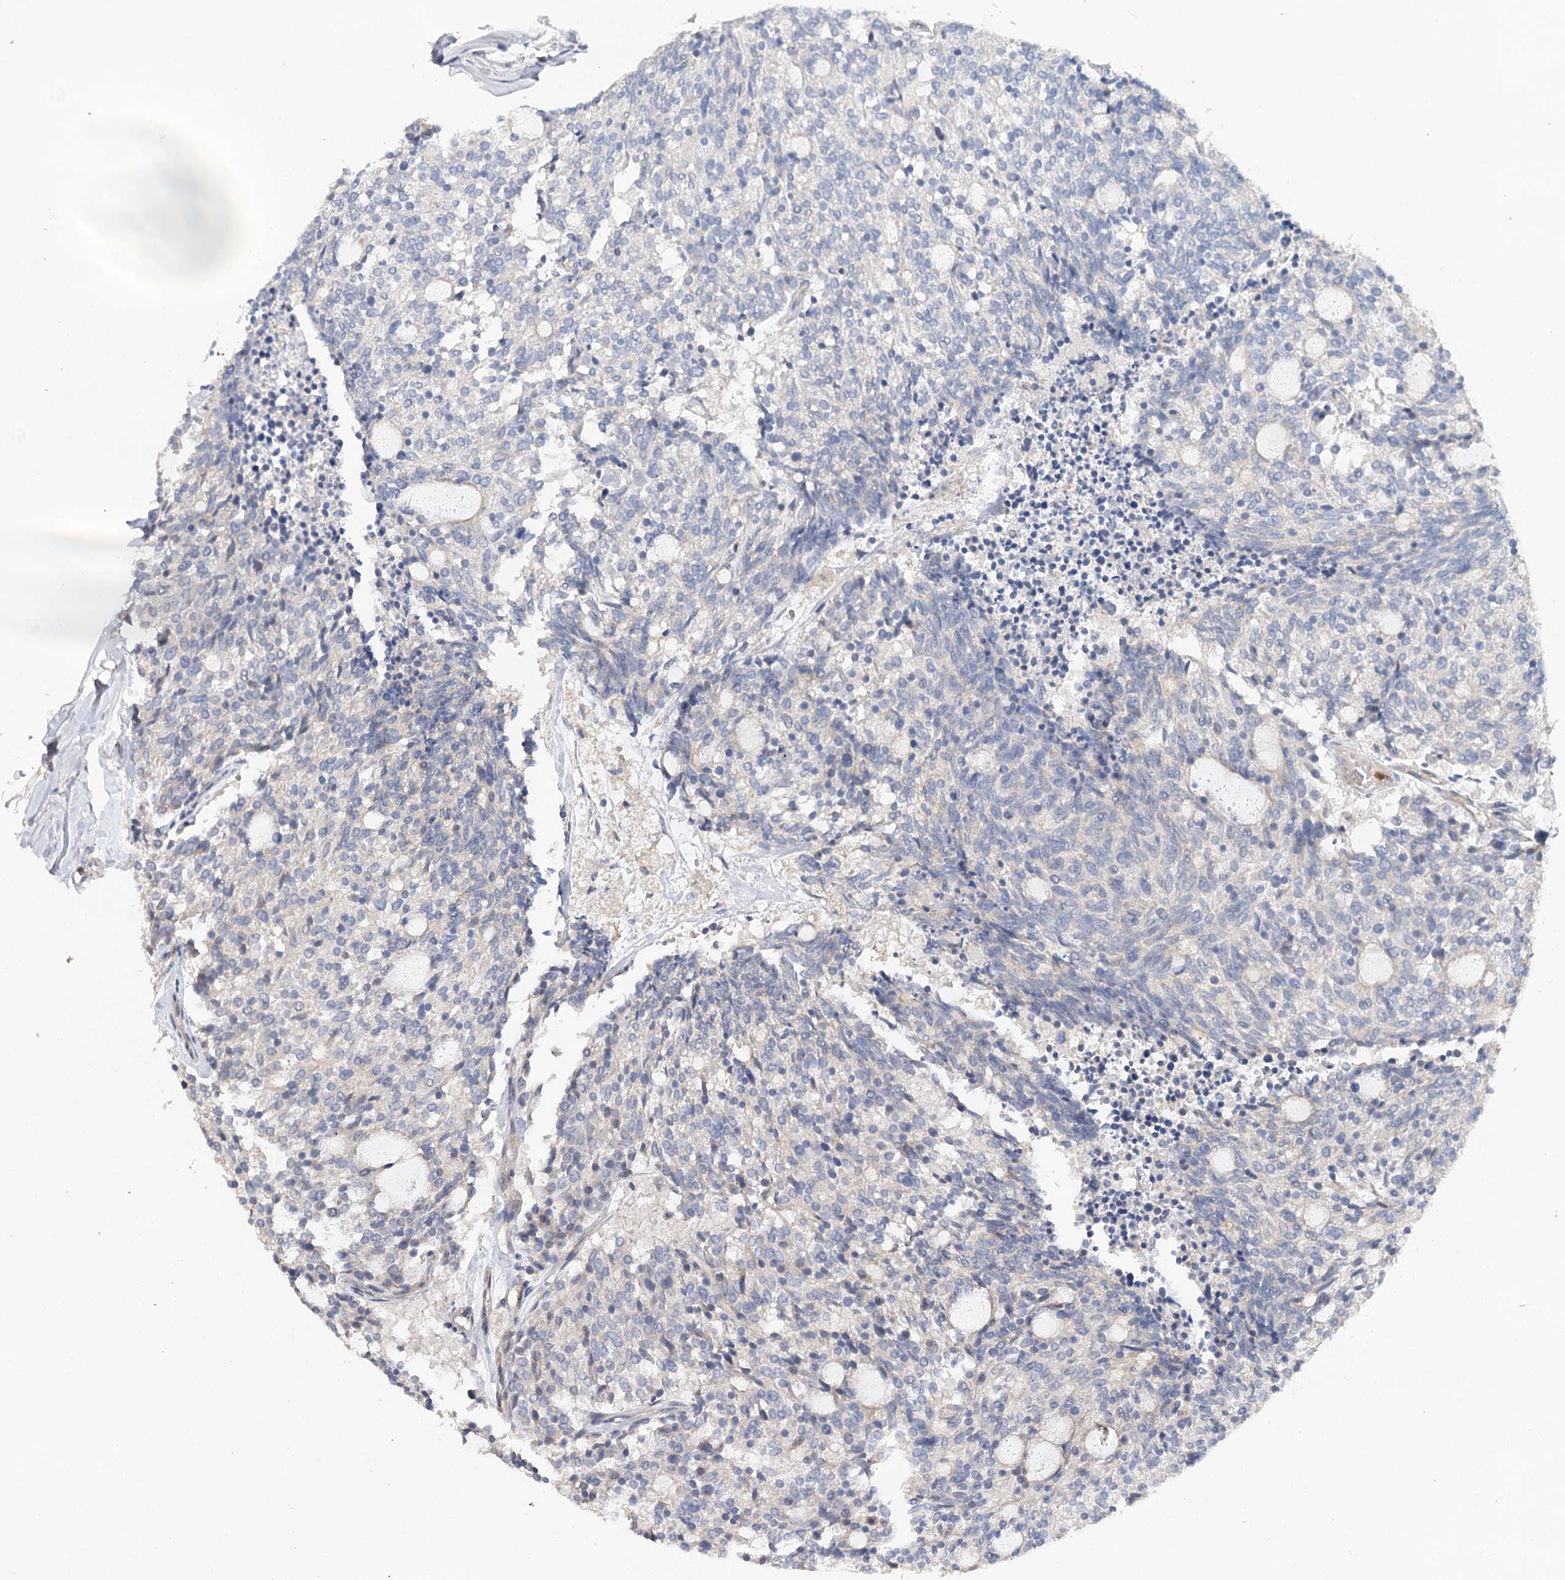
{"staining": {"intensity": "negative", "quantity": "none", "location": "none"}, "tissue": "carcinoid", "cell_type": "Tumor cells", "image_type": "cancer", "snomed": [{"axis": "morphology", "description": "Carcinoid, malignant, NOS"}, {"axis": "topography", "description": "Pancreas"}], "caption": "High magnification brightfield microscopy of carcinoid (malignant) stained with DAB (brown) and counterstained with hematoxylin (blue): tumor cells show no significant expression.", "gene": "EPB41L5", "patient": {"sex": "female", "age": 54}}